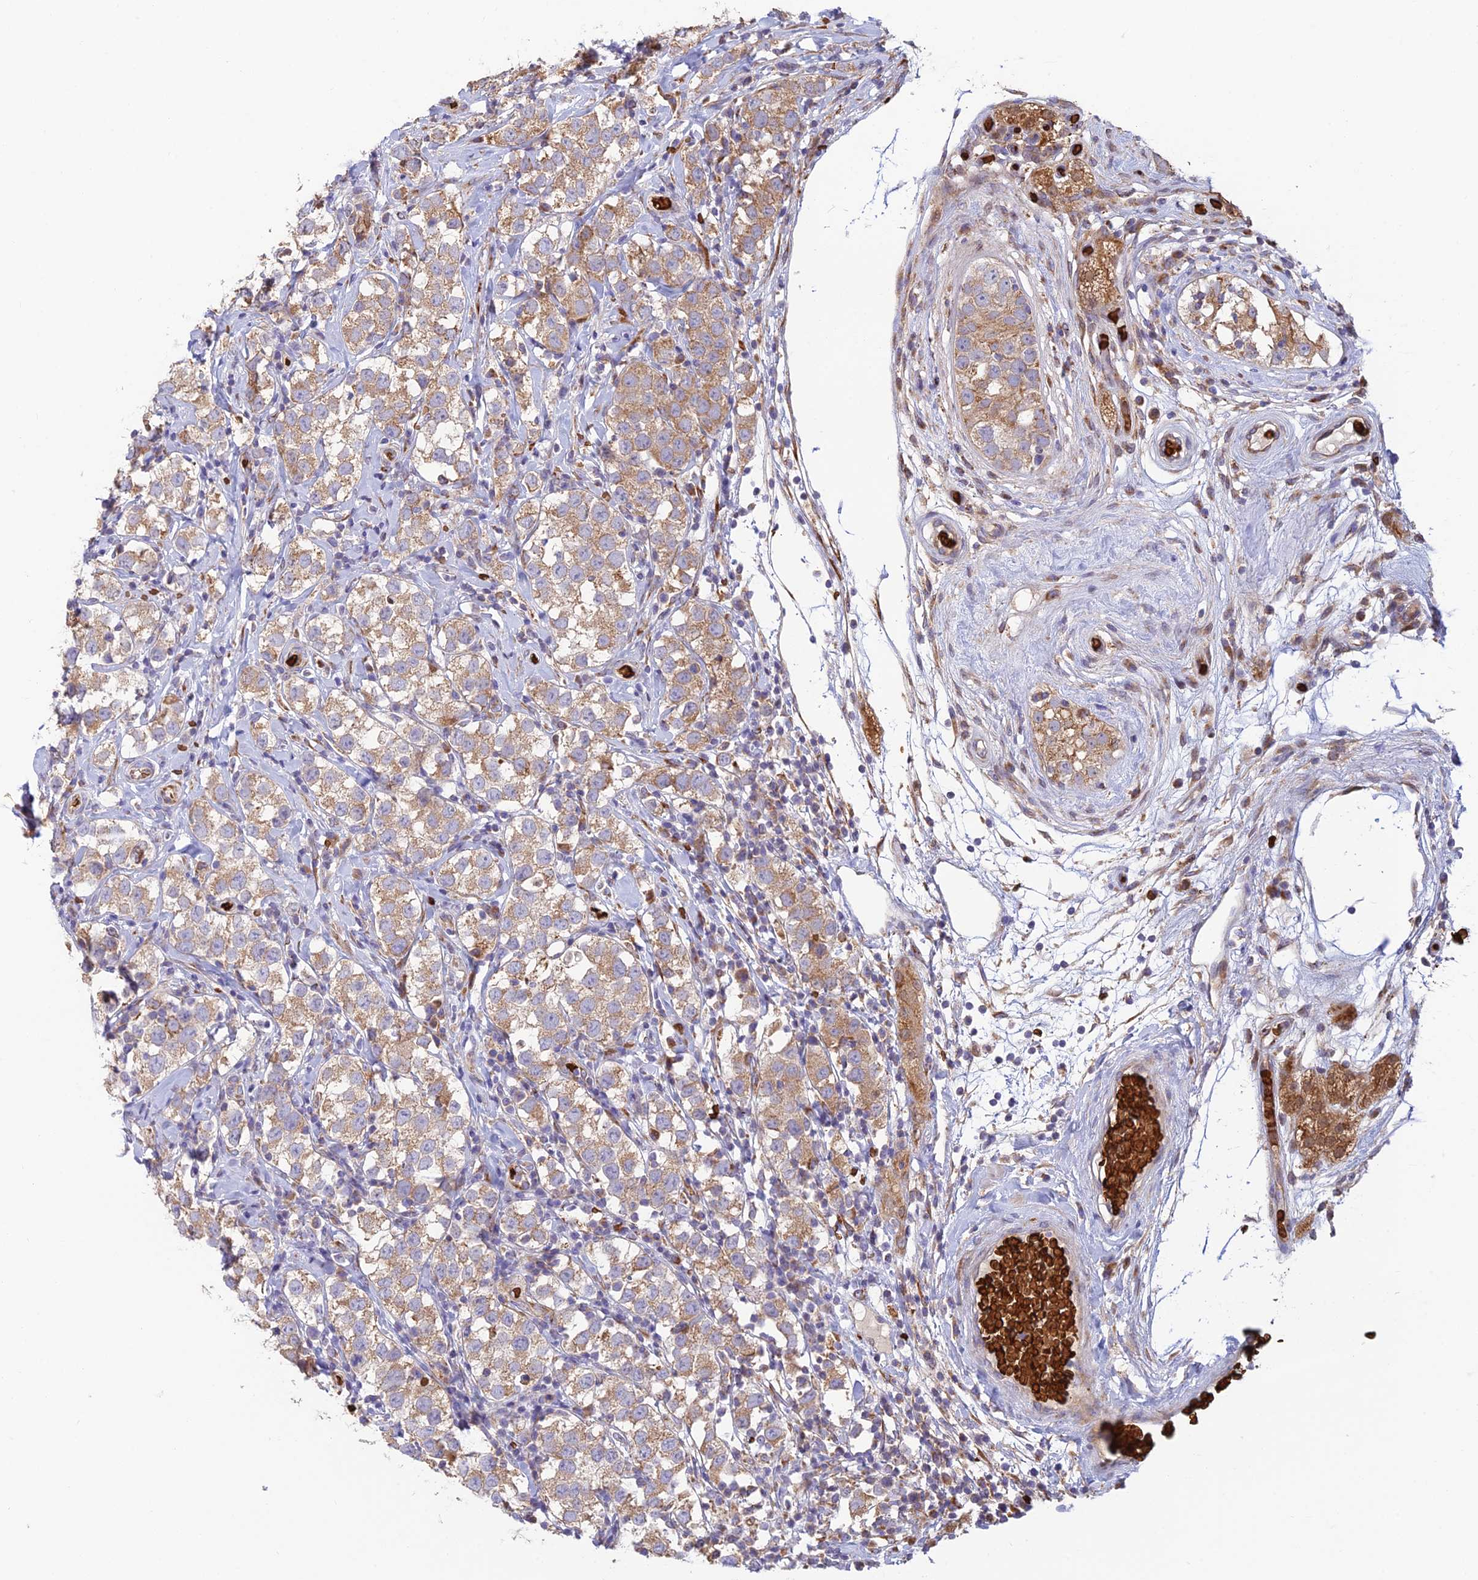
{"staining": {"intensity": "moderate", "quantity": ">75%", "location": "cytoplasmic/membranous"}, "tissue": "testis cancer", "cell_type": "Tumor cells", "image_type": "cancer", "snomed": [{"axis": "morphology", "description": "Seminoma, NOS"}, {"axis": "topography", "description": "Testis"}], "caption": "Immunohistochemical staining of human testis cancer displays medium levels of moderate cytoplasmic/membranous staining in approximately >75% of tumor cells.", "gene": "UFSP2", "patient": {"sex": "male", "age": 34}}